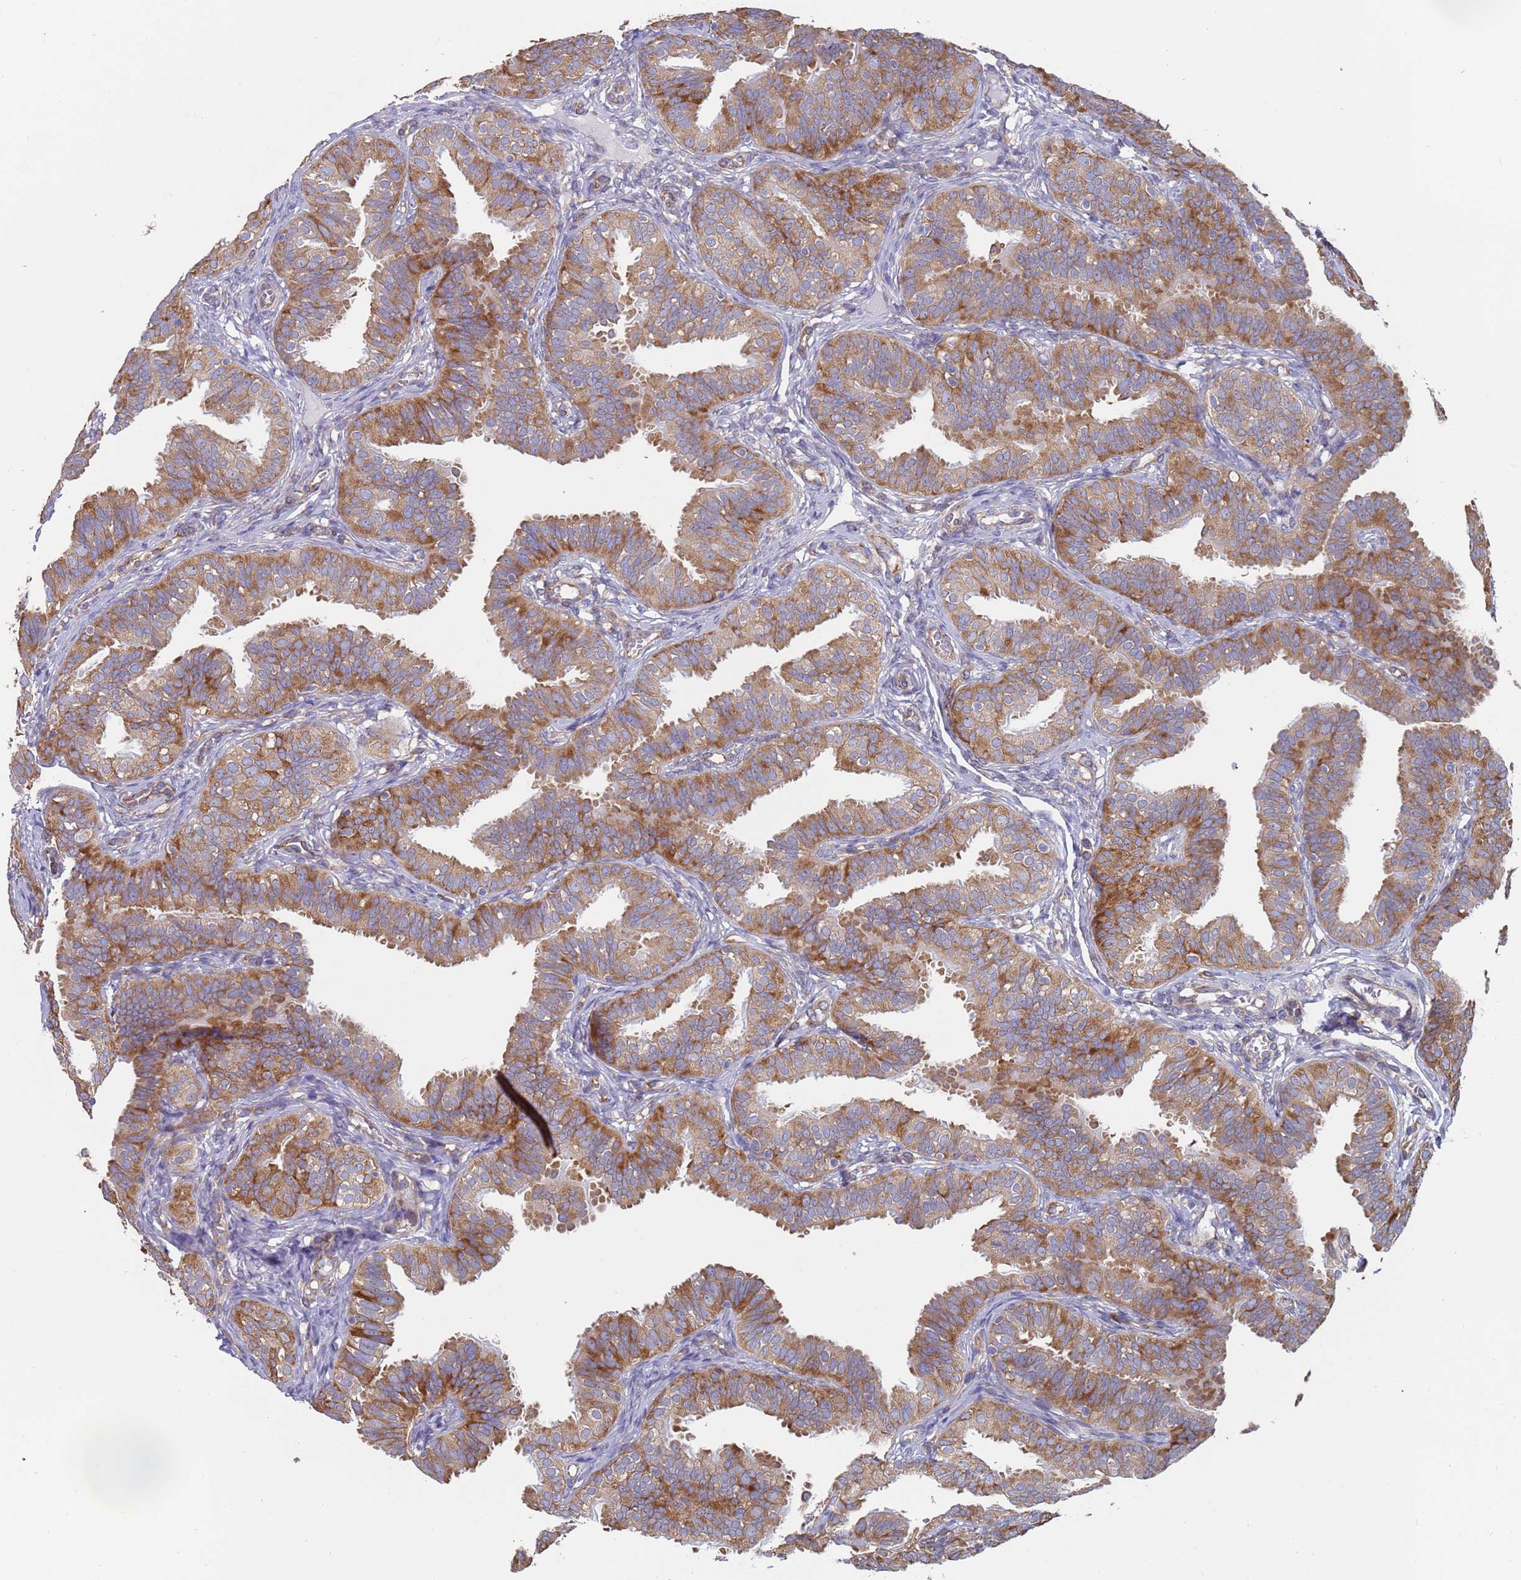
{"staining": {"intensity": "moderate", "quantity": ">75%", "location": "cytoplasmic/membranous"}, "tissue": "fallopian tube", "cell_type": "Glandular cells", "image_type": "normal", "snomed": [{"axis": "morphology", "description": "Normal tissue, NOS"}, {"axis": "topography", "description": "Fallopian tube"}], "caption": "DAB immunohistochemical staining of benign human fallopian tube exhibits moderate cytoplasmic/membranous protein expression in approximately >75% of glandular cells.", "gene": "ENSG00000286098", "patient": {"sex": "female", "age": 35}}